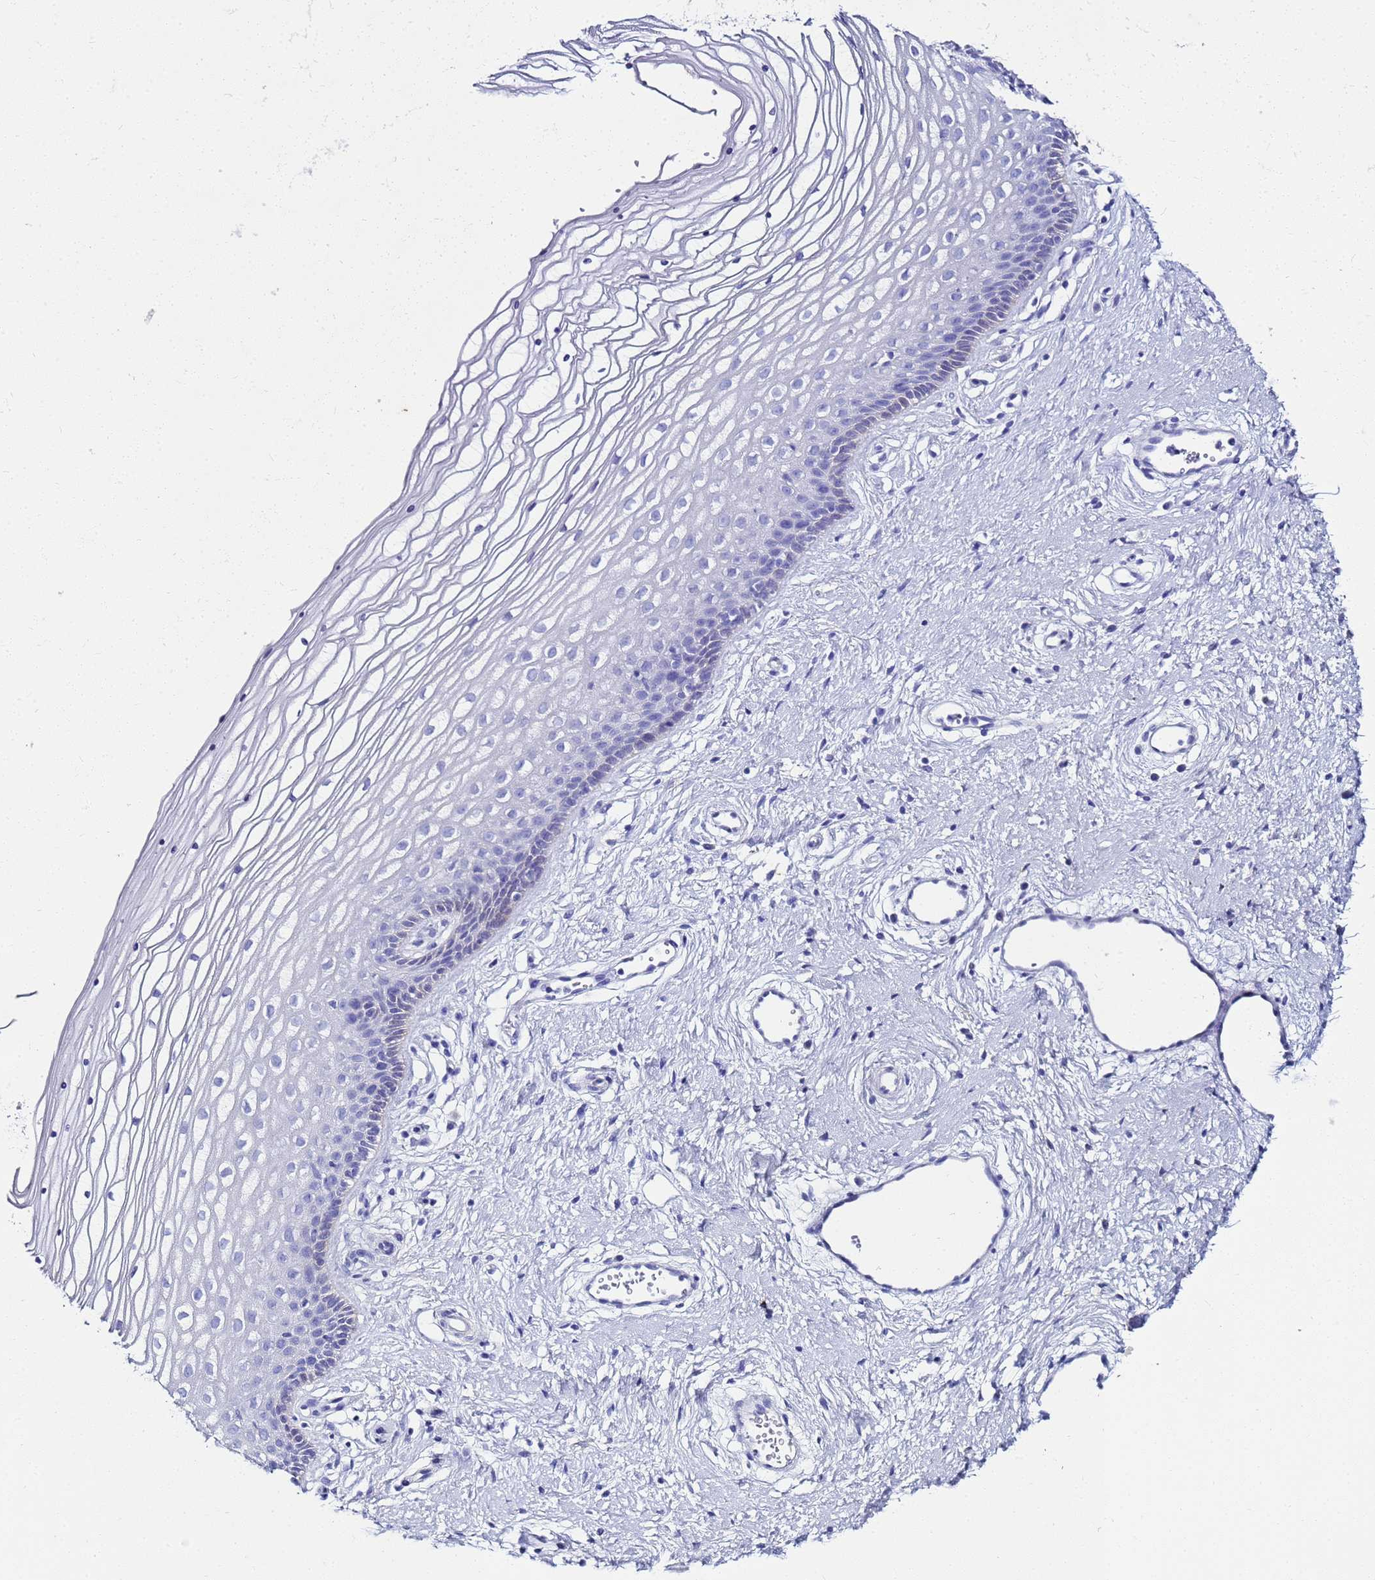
{"staining": {"intensity": "negative", "quantity": "none", "location": "none"}, "tissue": "vagina", "cell_type": "Squamous epithelial cells", "image_type": "normal", "snomed": [{"axis": "morphology", "description": "Normal tissue, NOS"}, {"axis": "topography", "description": "Vagina"}], "caption": "This is a histopathology image of immunohistochemistry (IHC) staining of unremarkable vagina, which shows no positivity in squamous epithelial cells. (DAB IHC with hematoxylin counter stain).", "gene": "CKB", "patient": {"sex": "female", "age": 46}}